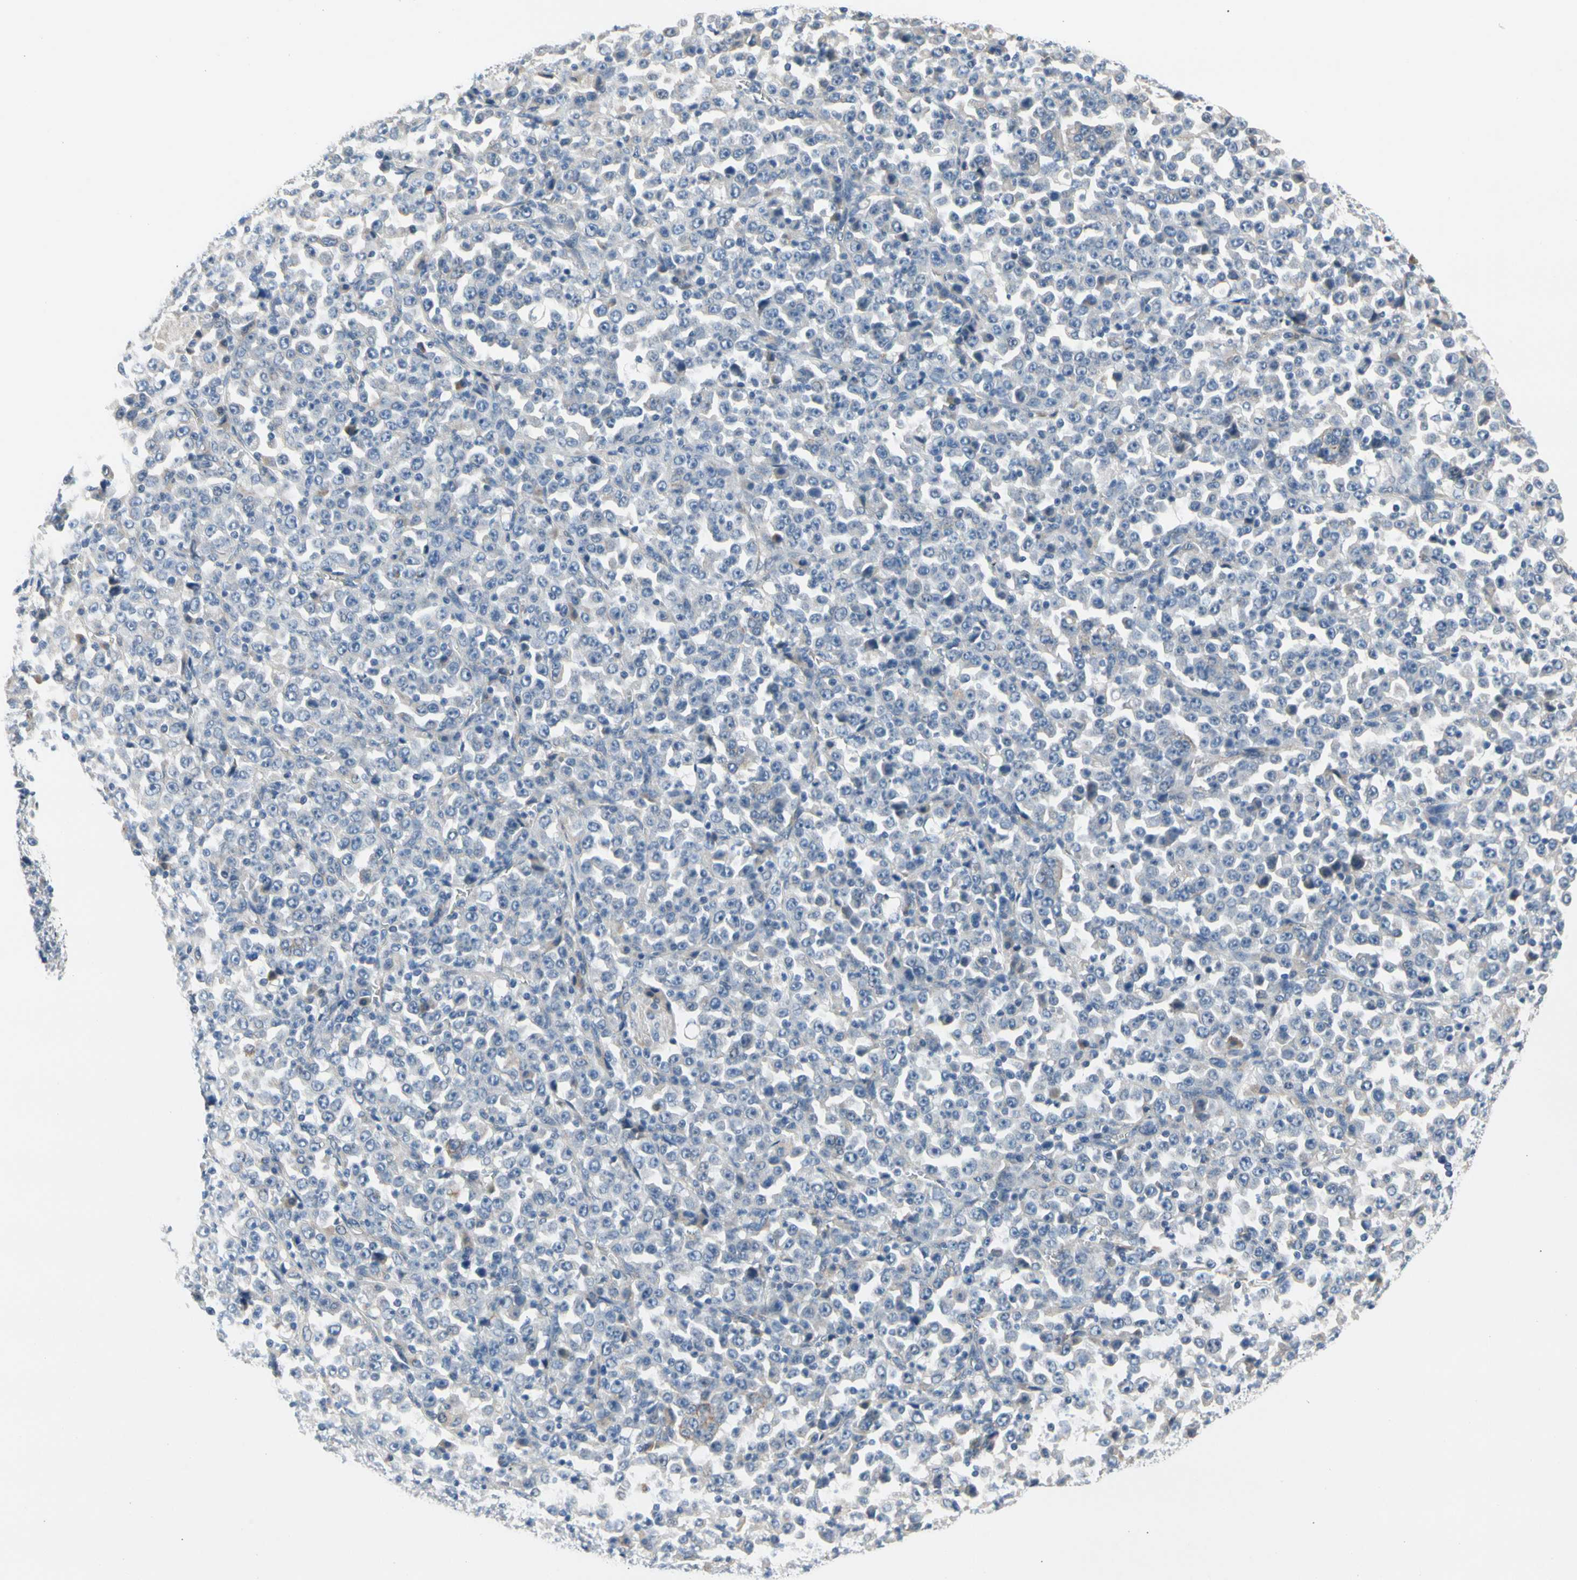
{"staining": {"intensity": "negative", "quantity": "none", "location": "none"}, "tissue": "stomach cancer", "cell_type": "Tumor cells", "image_type": "cancer", "snomed": [{"axis": "morphology", "description": "Normal tissue, NOS"}, {"axis": "morphology", "description": "Adenocarcinoma, NOS"}, {"axis": "topography", "description": "Stomach, upper"}, {"axis": "topography", "description": "Stomach"}], "caption": "IHC micrograph of neoplastic tissue: adenocarcinoma (stomach) stained with DAB exhibits no significant protein staining in tumor cells.", "gene": "LGR6", "patient": {"sex": "male", "age": 59}}